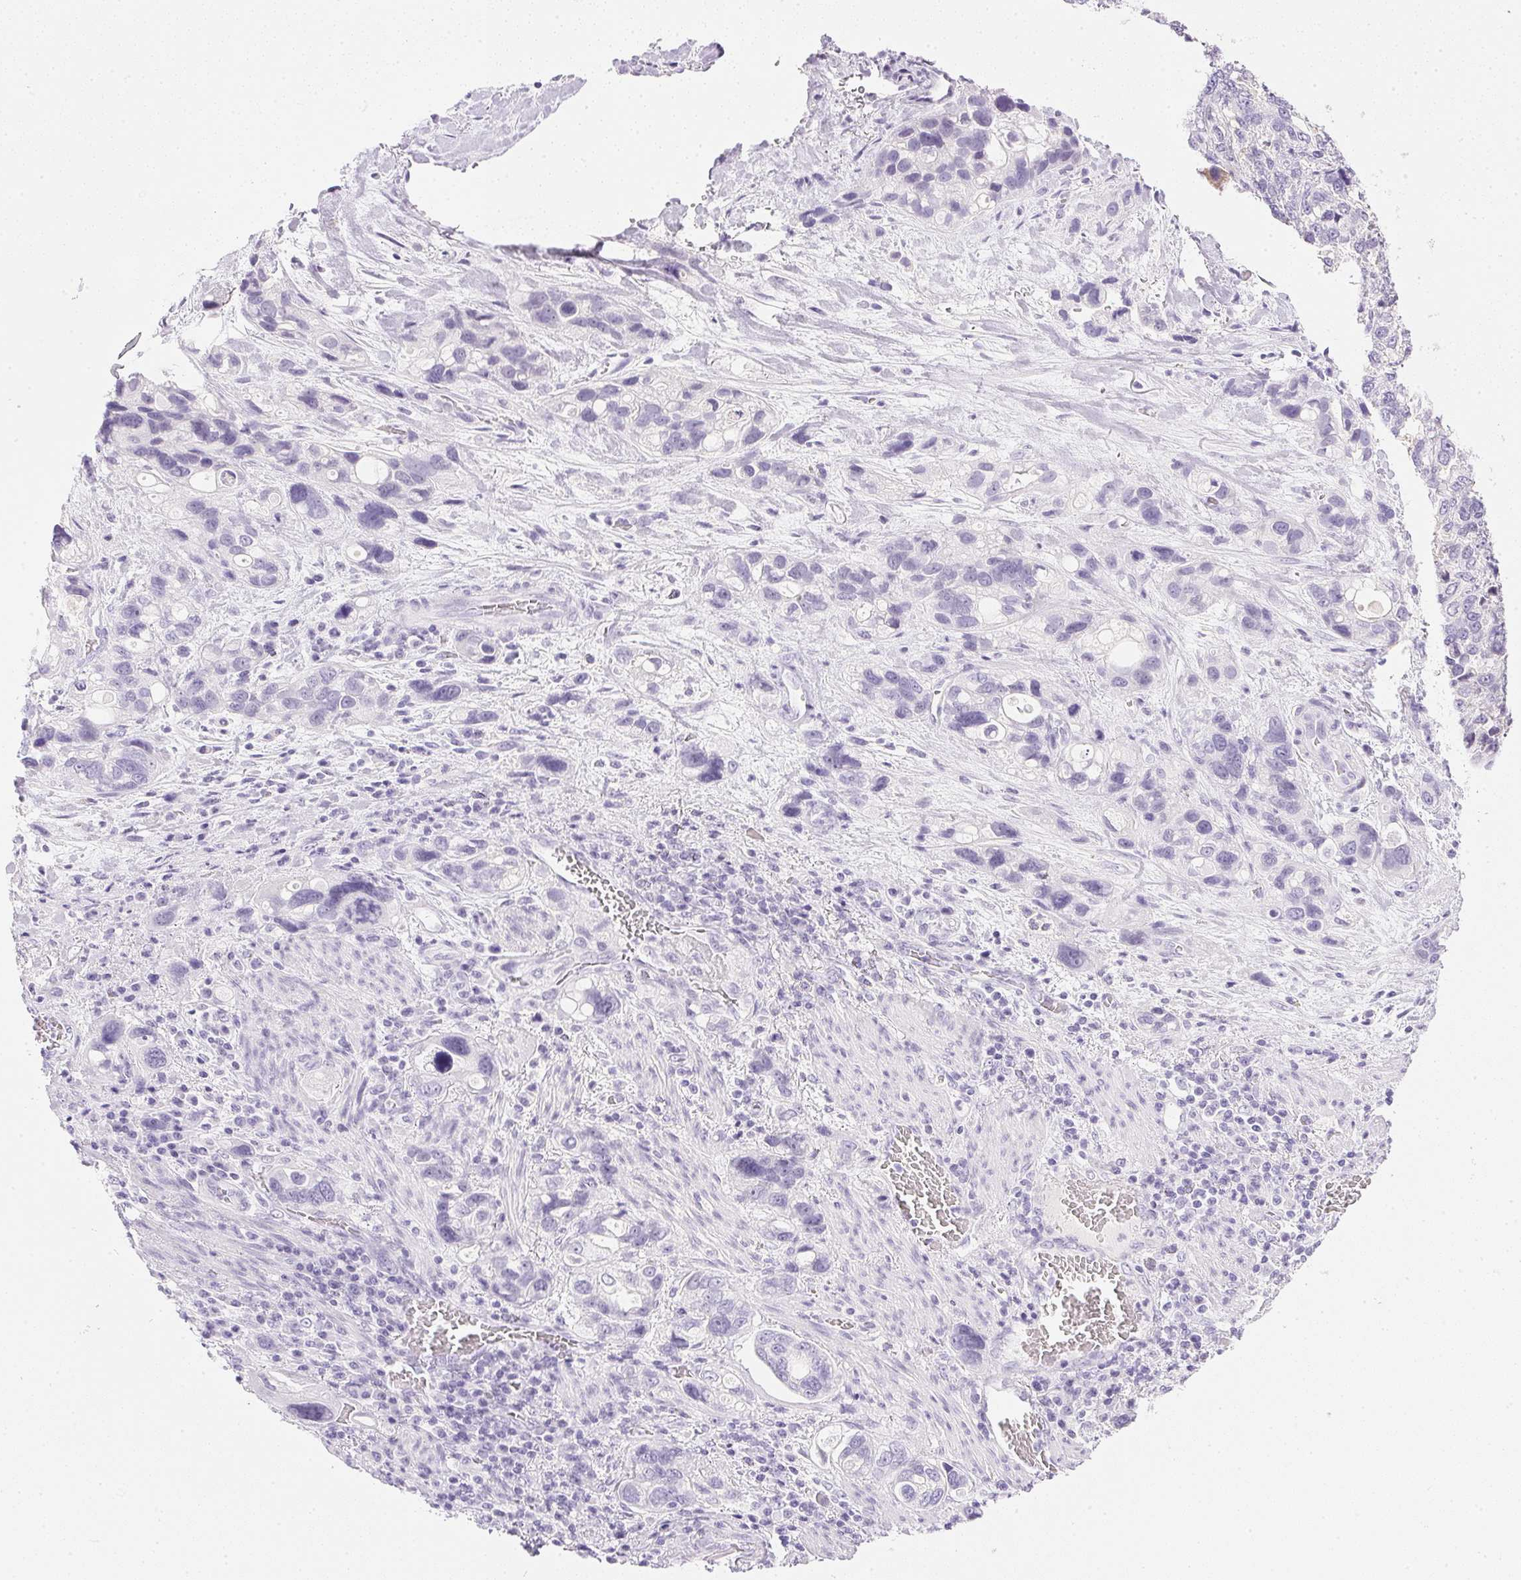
{"staining": {"intensity": "negative", "quantity": "none", "location": "none"}, "tissue": "stomach cancer", "cell_type": "Tumor cells", "image_type": "cancer", "snomed": [{"axis": "morphology", "description": "Adenocarcinoma, NOS"}, {"axis": "topography", "description": "Stomach, upper"}], "caption": "Immunohistochemical staining of human stomach adenocarcinoma displays no significant positivity in tumor cells.", "gene": "CPB1", "patient": {"sex": "female", "age": 81}}